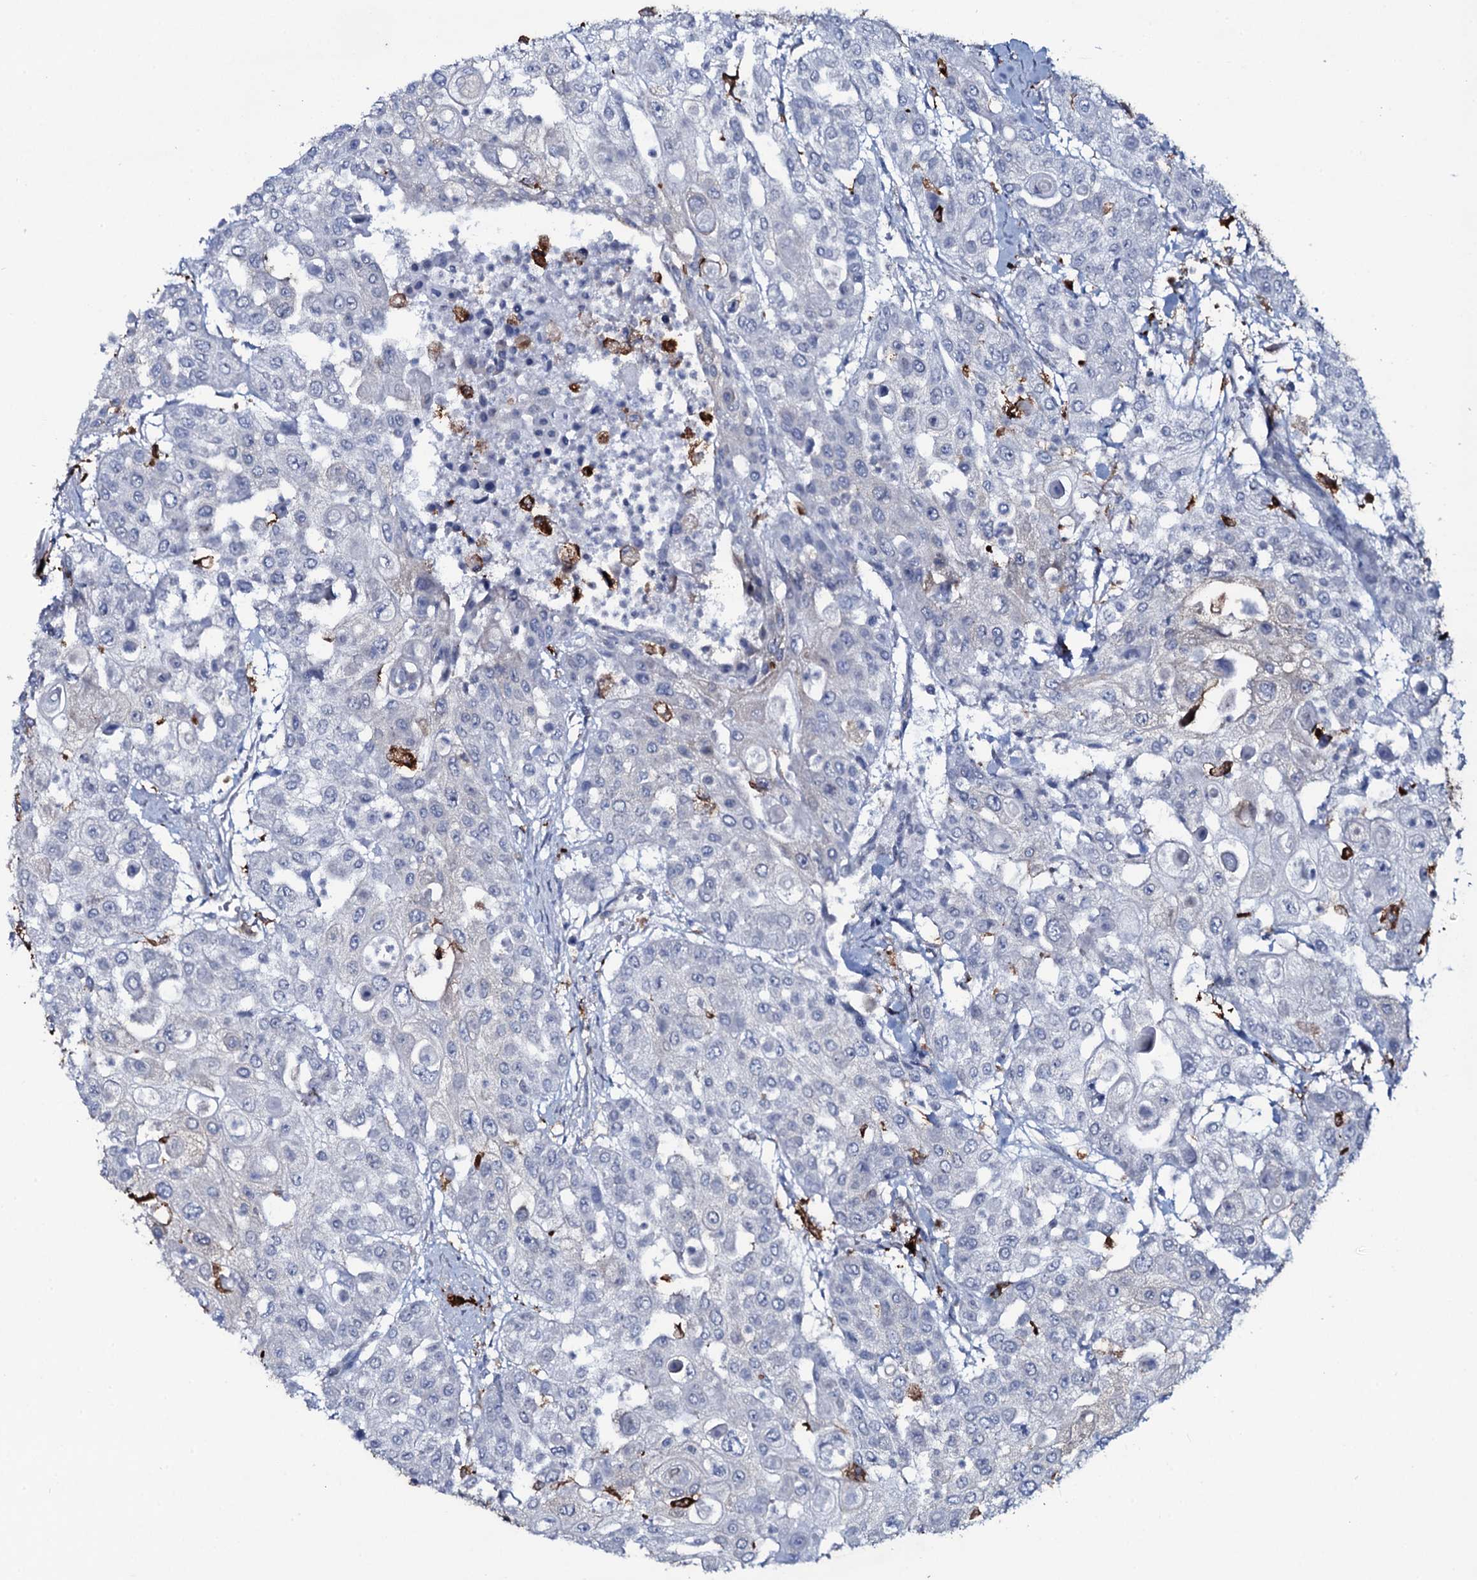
{"staining": {"intensity": "negative", "quantity": "none", "location": "none"}, "tissue": "urothelial cancer", "cell_type": "Tumor cells", "image_type": "cancer", "snomed": [{"axis": "morphology", "description": "Urothelial carcinoma, High grade"}, {"axis": "topography", "description": "Urinary bladder"}], "caption": "Immunohistochemistry (IHC) histopathology image of urothelial cancer stained for a protein (brown), which demonstrates no staining in tumor cells. (DAB IHC, high magnification).", "gene": "OSBPL2", "patient": {"sex": "female", "age": 79}}